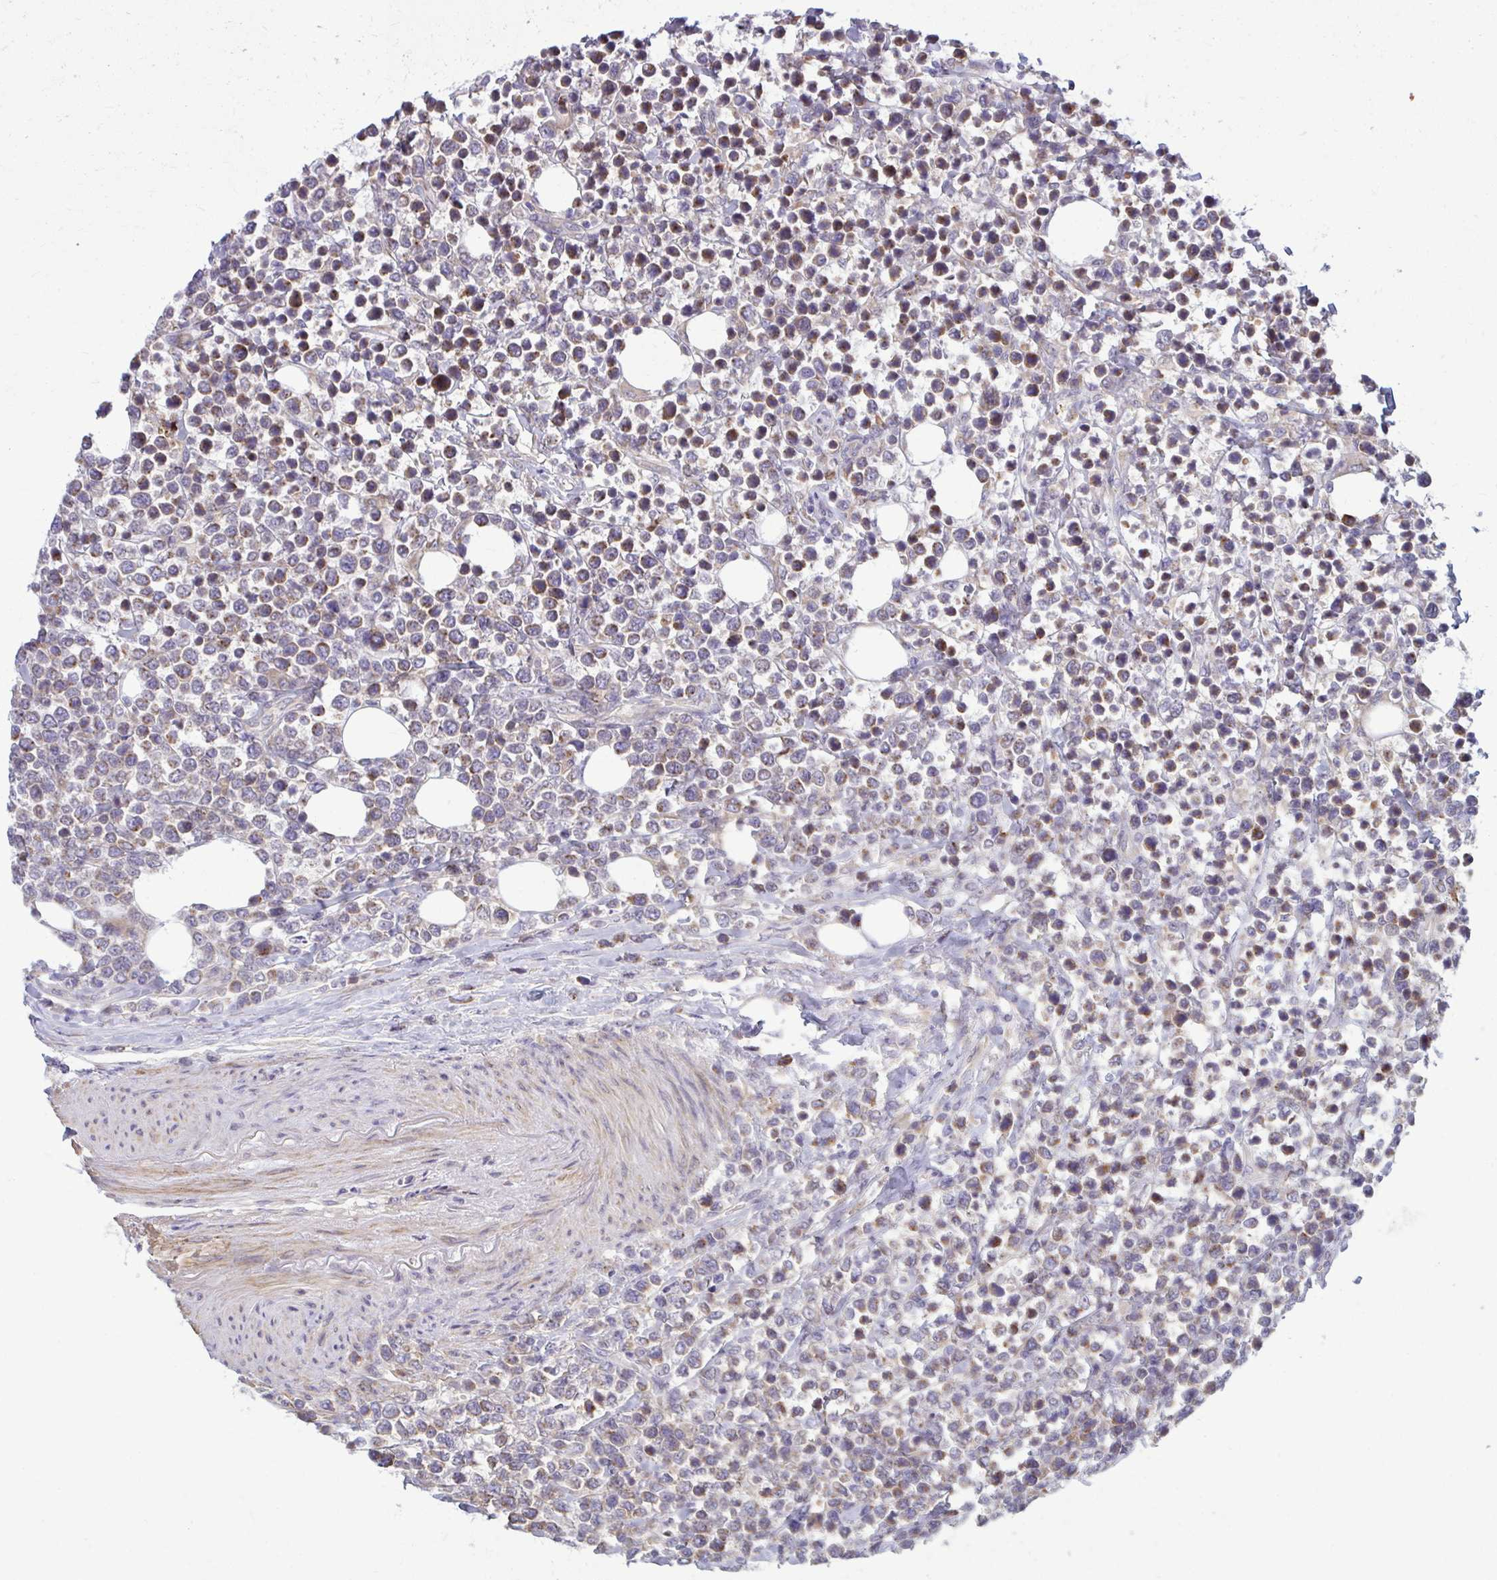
{"staining": {"intensity": "weak", "quantity": "25%-75%", "location": "cytoplasmic/membranous"}, "tissue": "lymphoma", "cell_type": "Tumor cells", "image_type": "cancer", "snomed": [{"axis": "morphology", "description": "Malignant lymphoma, non-Hodgkin's type, Low grade"}, {"axis": "topography", "description": "Lymph node"}], "caption": "Low-grade malignant lymphoma, non-Hodgkin's type stained with immunohistochemistry (IHC) exhibits weak cytoplasmic/membranous staining in approximately 25%-75% of tumor cells. Ihc stains the protein in brown and the nuclei are stained blue.", "gene": "CEMP1", "patient": {"sex": "male", "age": 60}}